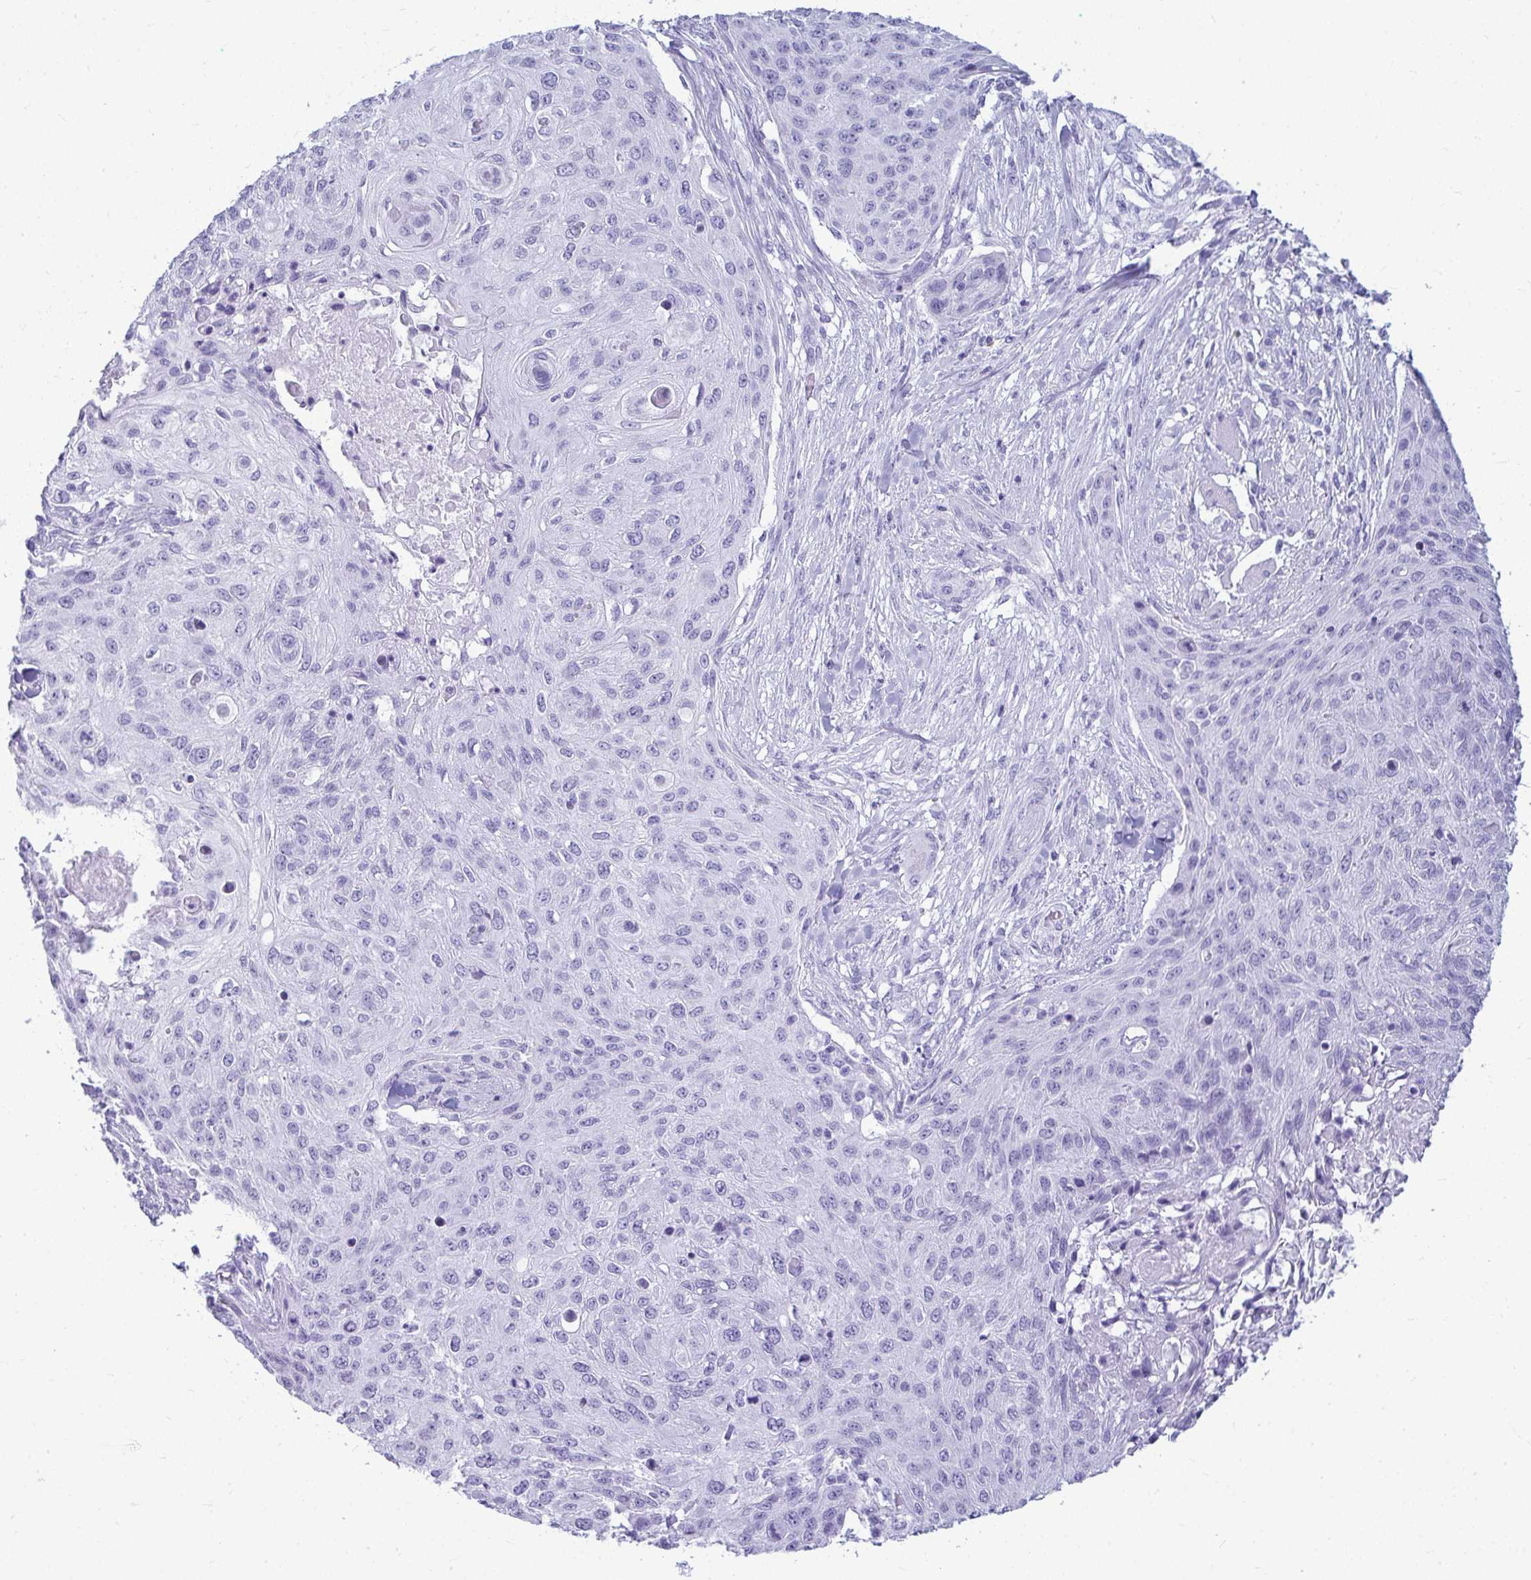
{"staining": {"intensity": "negative", "quantity": "none", "location": "none"}, "tissue": "skin cancer", "cell_type": "Tumor cells", "image_type": "cancer", "snomed": [{"axis": "morphology", "description": "Squamous cell carcinoma, NOS"}, {"axis": "topography", "description": "Skin"}], "caption": "Squamous cell carcinoma (skin) was stained to show a protein in brown. There is no significant positivity in tumor cells. (DAB immunohistochemistry (IHC), high magnification).", "gene": "CLGN", "patient": {"sex": "female", "age": 87}}